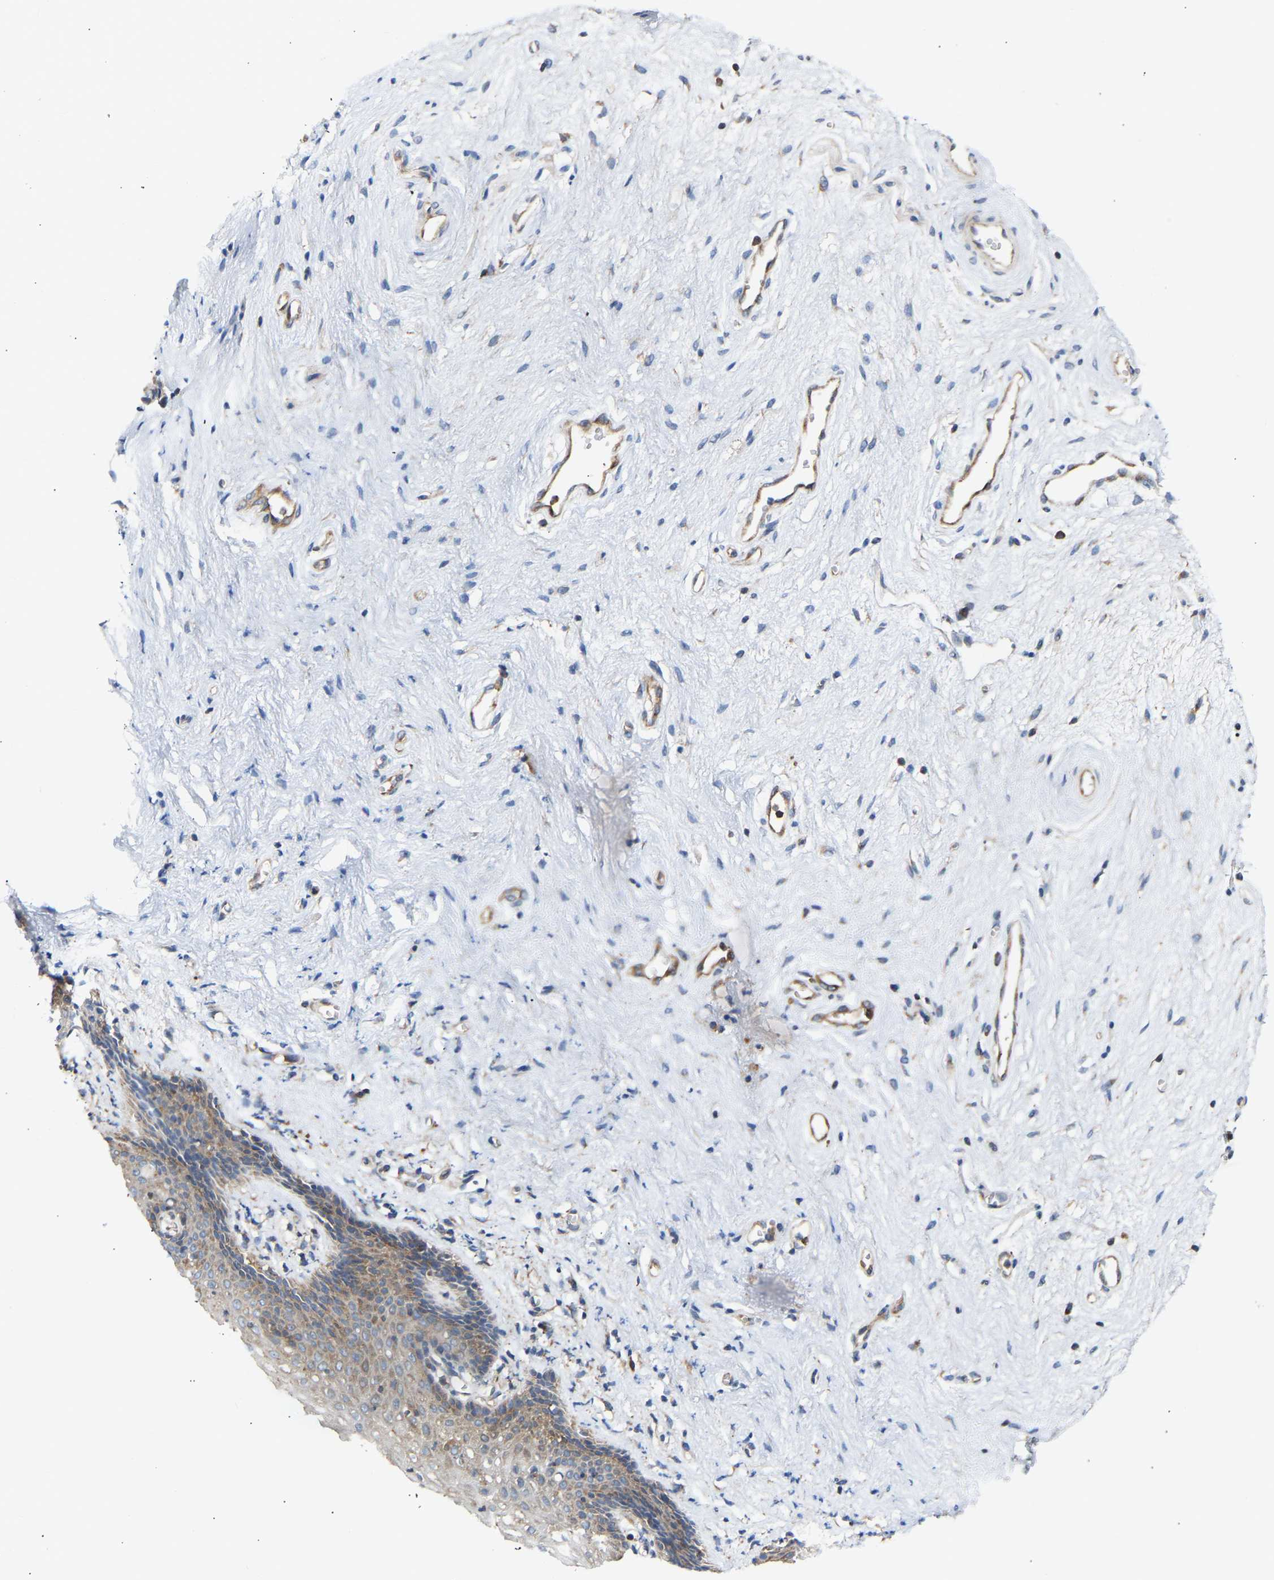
{"staining": {"intensity": "moderate", "quantity": ">75%", "location": "cytoplasmic/membranous"}, "tissue": "vagina", "cell_type": "Squamous epithelial cells", "image_type": "normal", "snomed": [{"axis": "morphology", "description": "Normal tissue, NOS"}, {"axis": "topography", "description": "Vagina"}], "caption": "Immunohistochemical staining of normal vagina reveals moderate cytoplasmic/membranous protein expression in about >75% of squamous epithelial cells. The staining is performed using DAB (3,3'-diaminobenzidine) brown chromogen to label protein expression. The nuclei are counter-stained blue using hematoxylin.", "gene": "GCN1", "patient": {"sex": "female", "age": 44}}